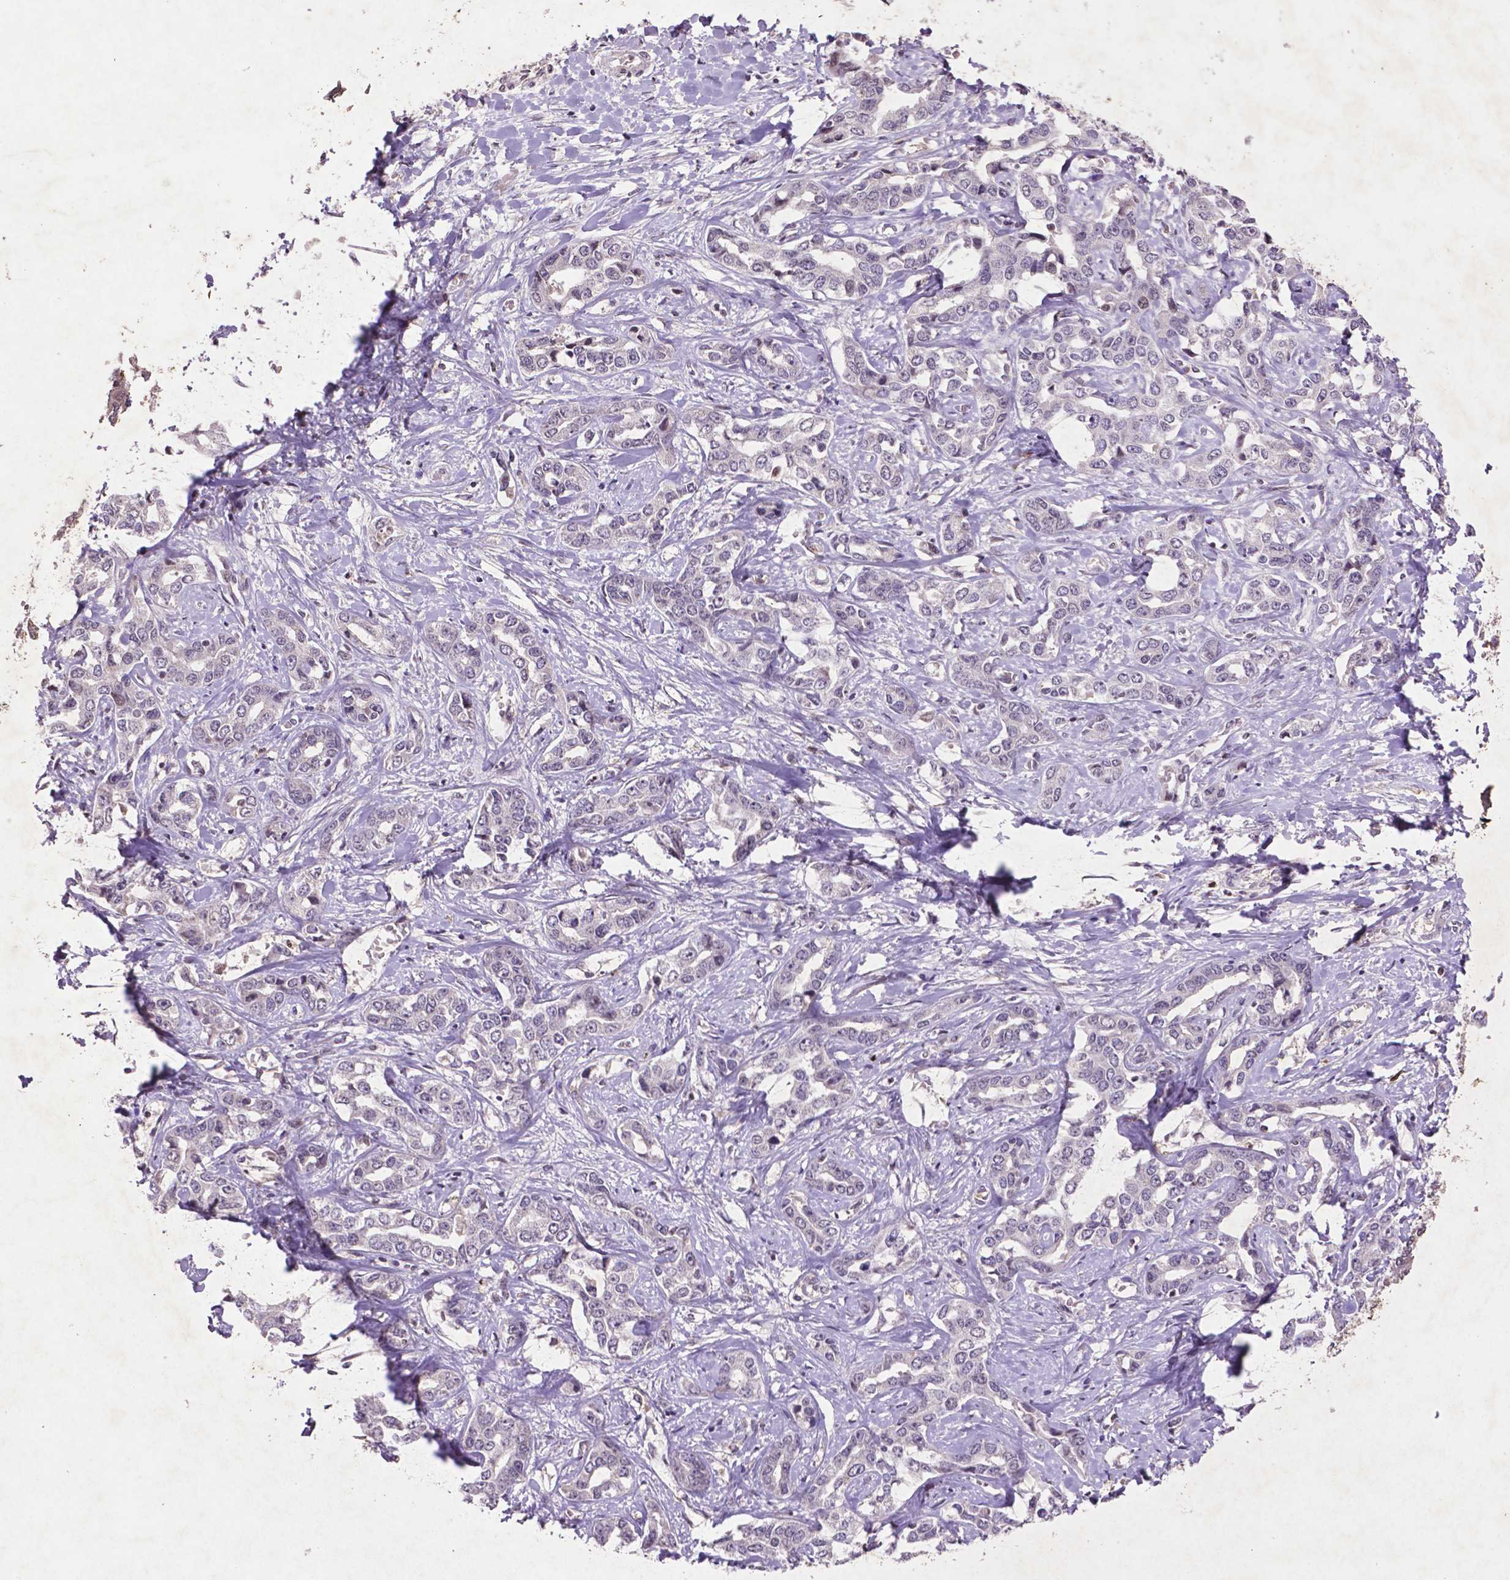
{"staining": {"intensity": "negative", "quantity": "none", "location": "none"}, "tissue": "liver cancer", "cell_type": "Tumor cells", "image_type": "cancer", "snomed": [{"axis": "morphology", "description": "Cholangiocarcinoma"}, {"axis": "topography", "description": "Liver"}], "caption": "Immunohistochemistry (IHC) of liver cancer exhibits no expression in tumor cells.", "gene": "GLRX", "patient": {"sex": "male", "age": 59}}